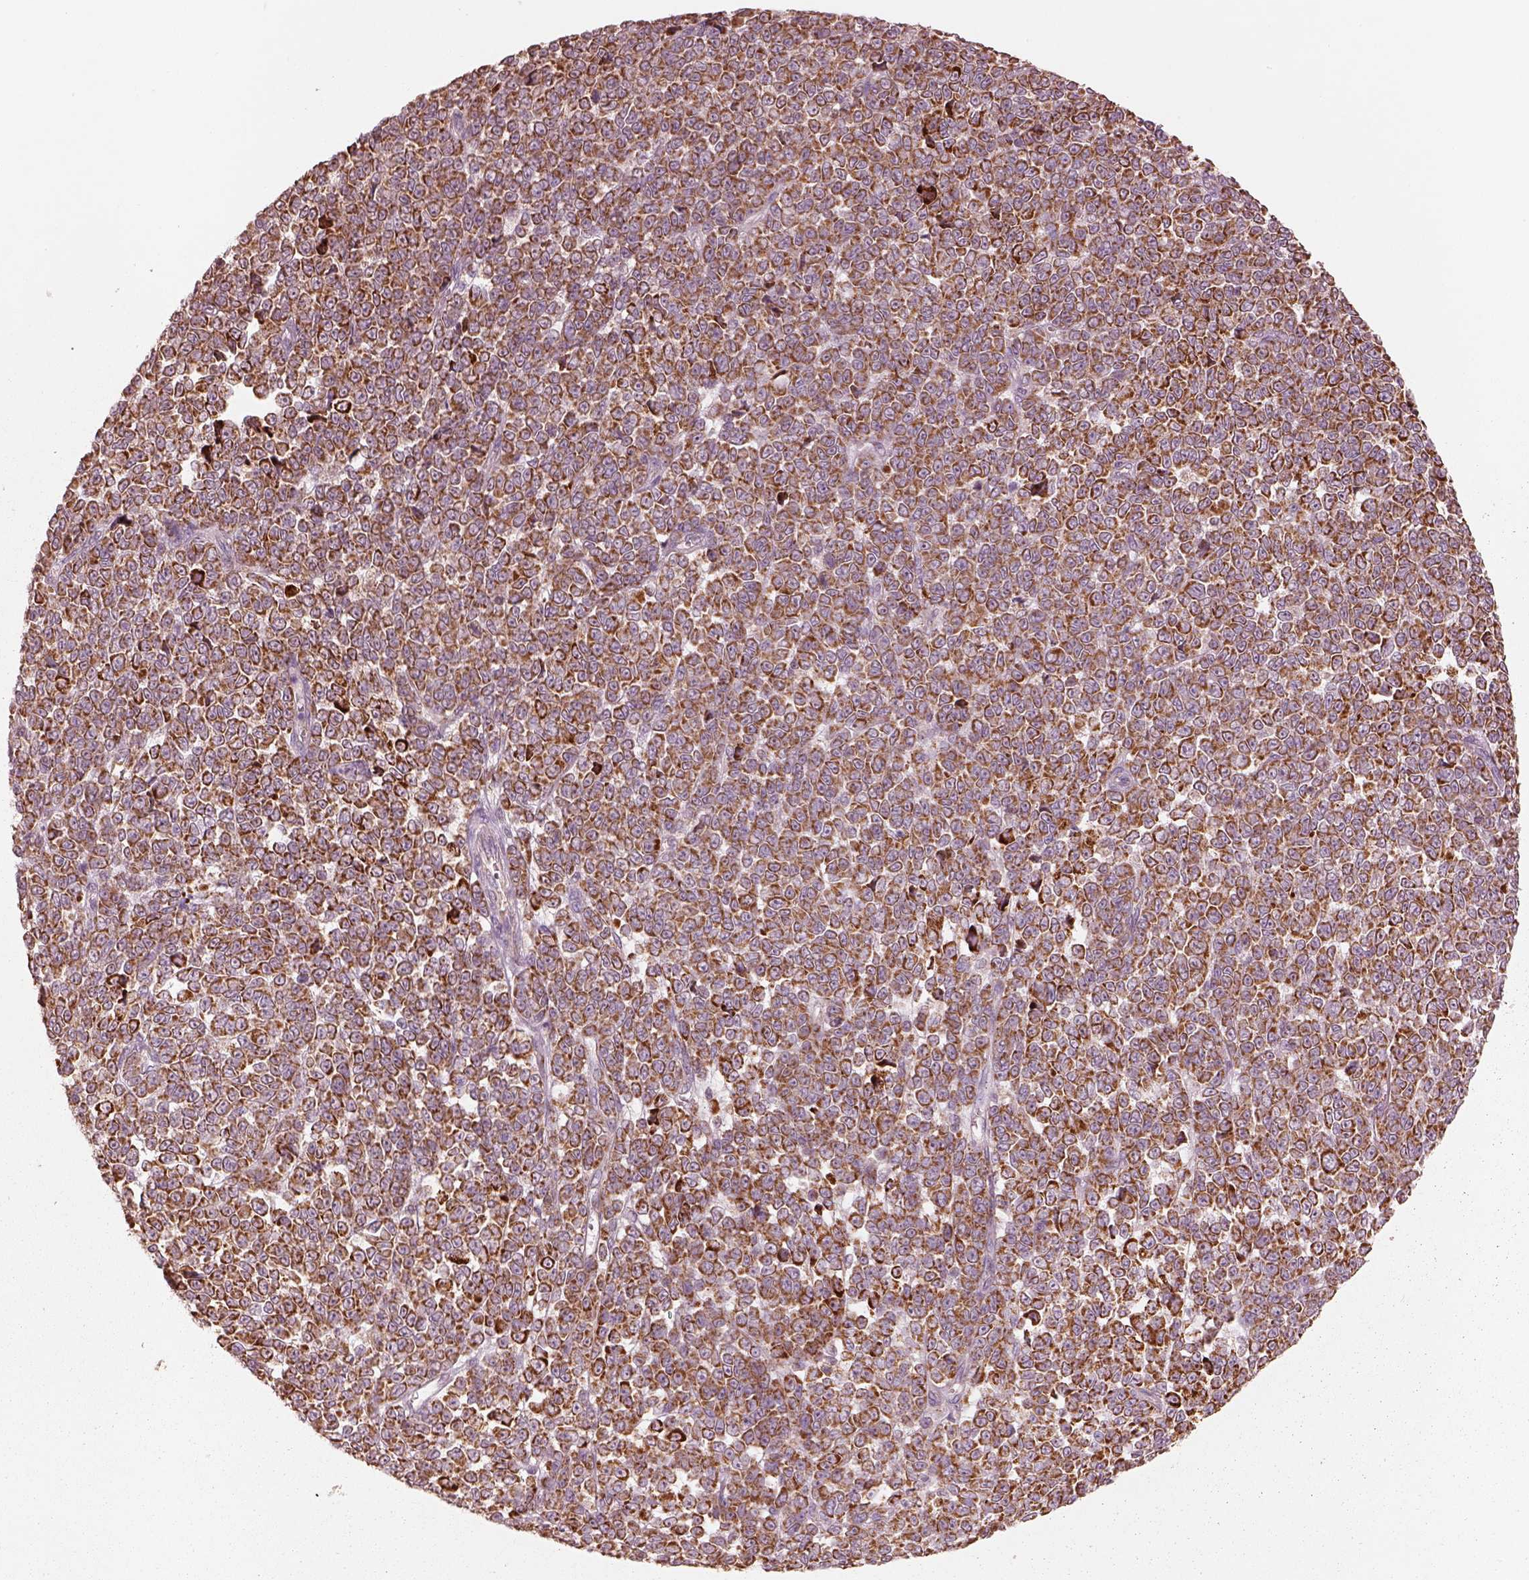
{"staining": {"intensity": "strong", "quantity": ">75%", "location": "cytoplasmic/membranous"}, "tissue": "melanoma", "cell_type": "Tumor cells", "image_type": "cancer", "snomed": [{"axis": "morphology", "description": "Malignant melanoma, NOS"}, {"axis": "topography", "description": "Skin"}], "caption": "A micrograph of human melanoma stained for a protein exhibits strong cytoplasmic/membranous brown staining in tumor cells.", "gene": "ENTPD6", "patient": {"sex": "female", "age": 95}}